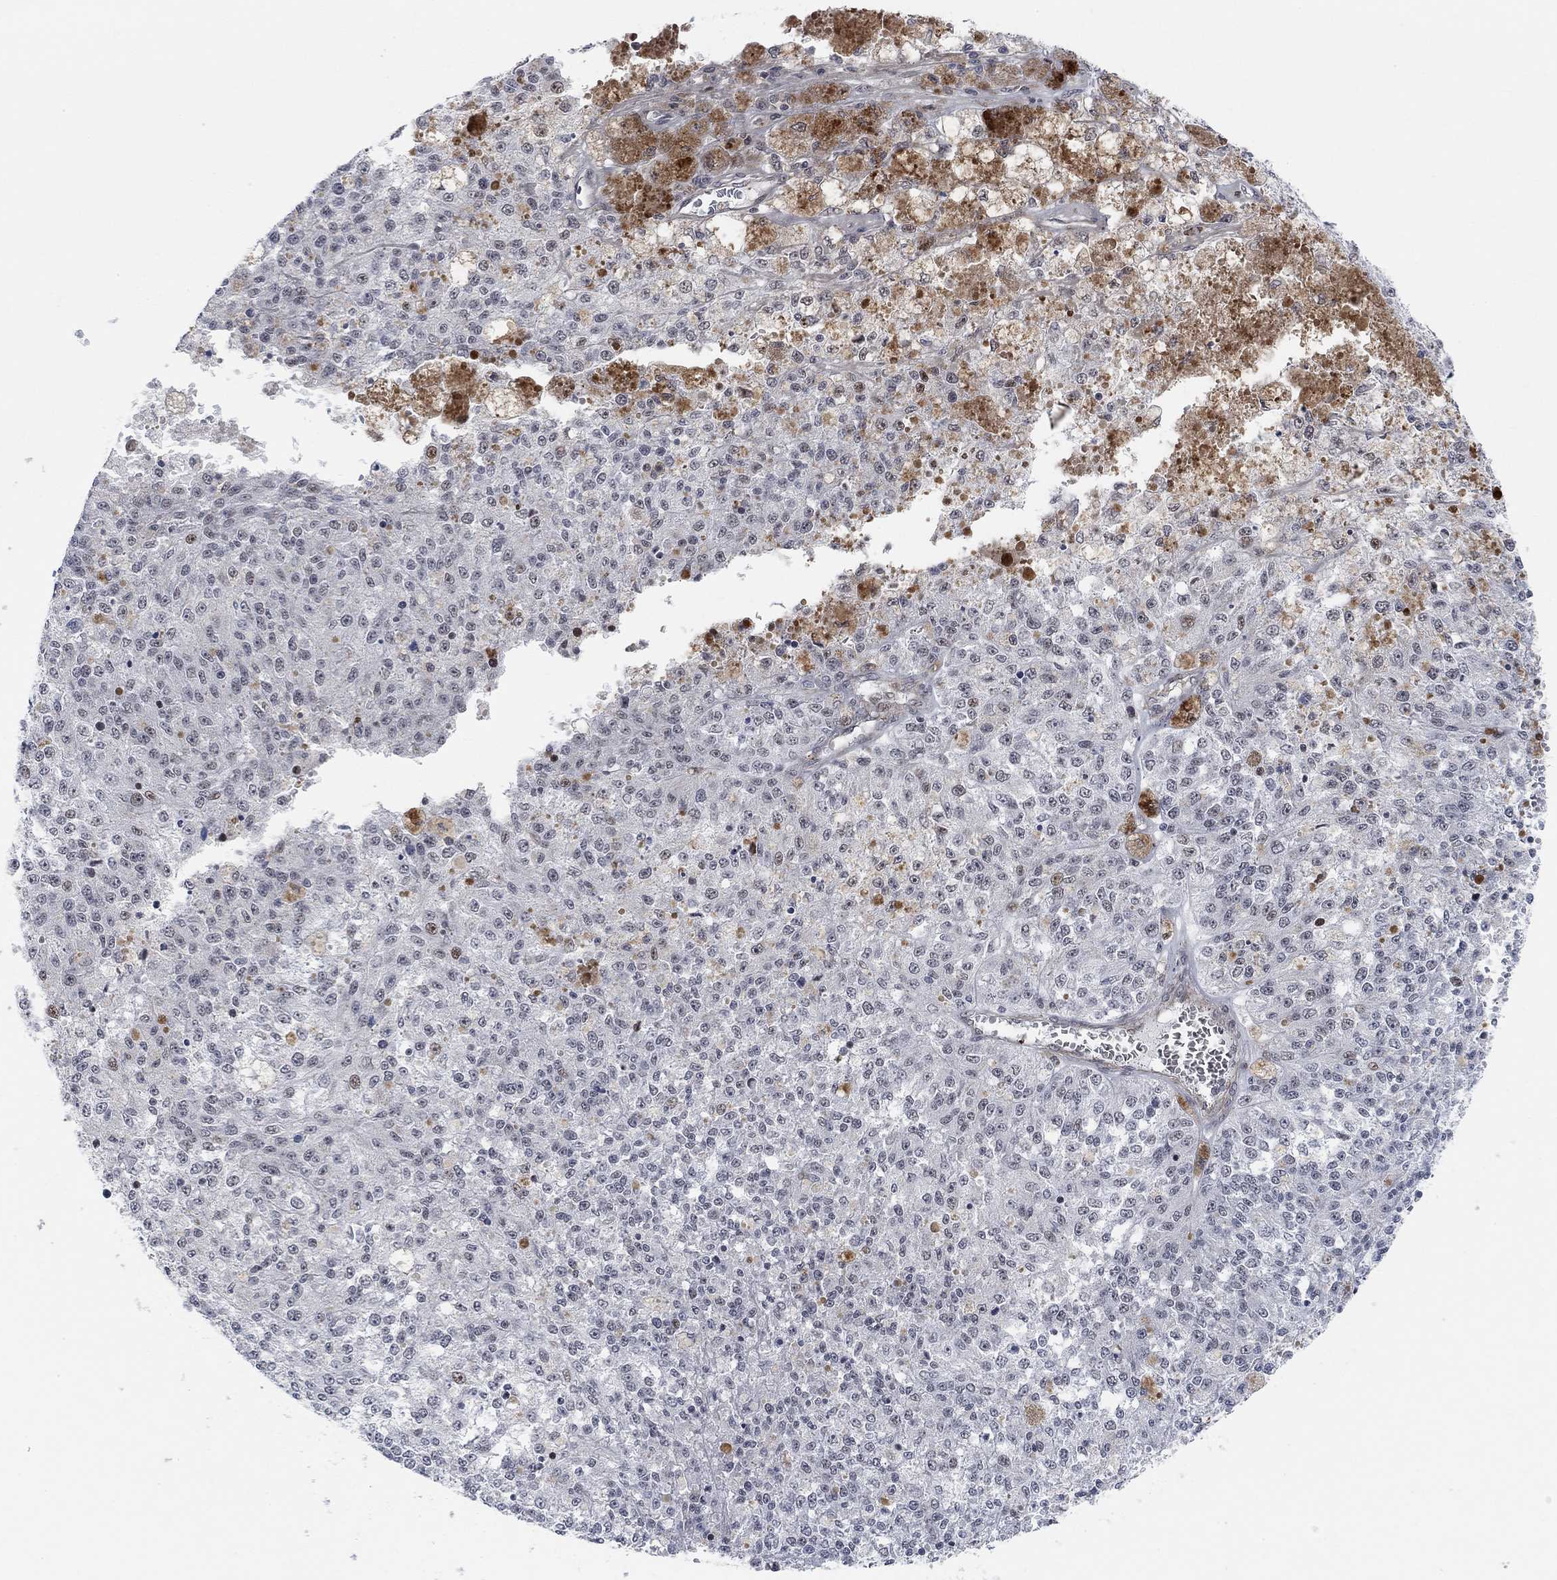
{"staining": {"intensity": "negative", "quantity": "none", "location": "none"}, "tissue": "melanoma", "cell_type": "Tumor cells", "image_type": "cancer", "snomed": [{"axis": "morphology", "description": "Malignant melanoma, Metastatic site"}, {"axis": "topography", "description": "Lymph node"}], "caption": "Immunohistochemistry (IHC) photomicrograph of human melanoma stained for a protein (brown), which exhibits no expression in tumor cells. Brightfield microscopy of immunohistochemistry (IHC) stained with DAB (brown) and hematoxylin (blue), captured at high magnification.", "gene": "PWWP2B", "patient": {"sex": "female", "age": 64}}